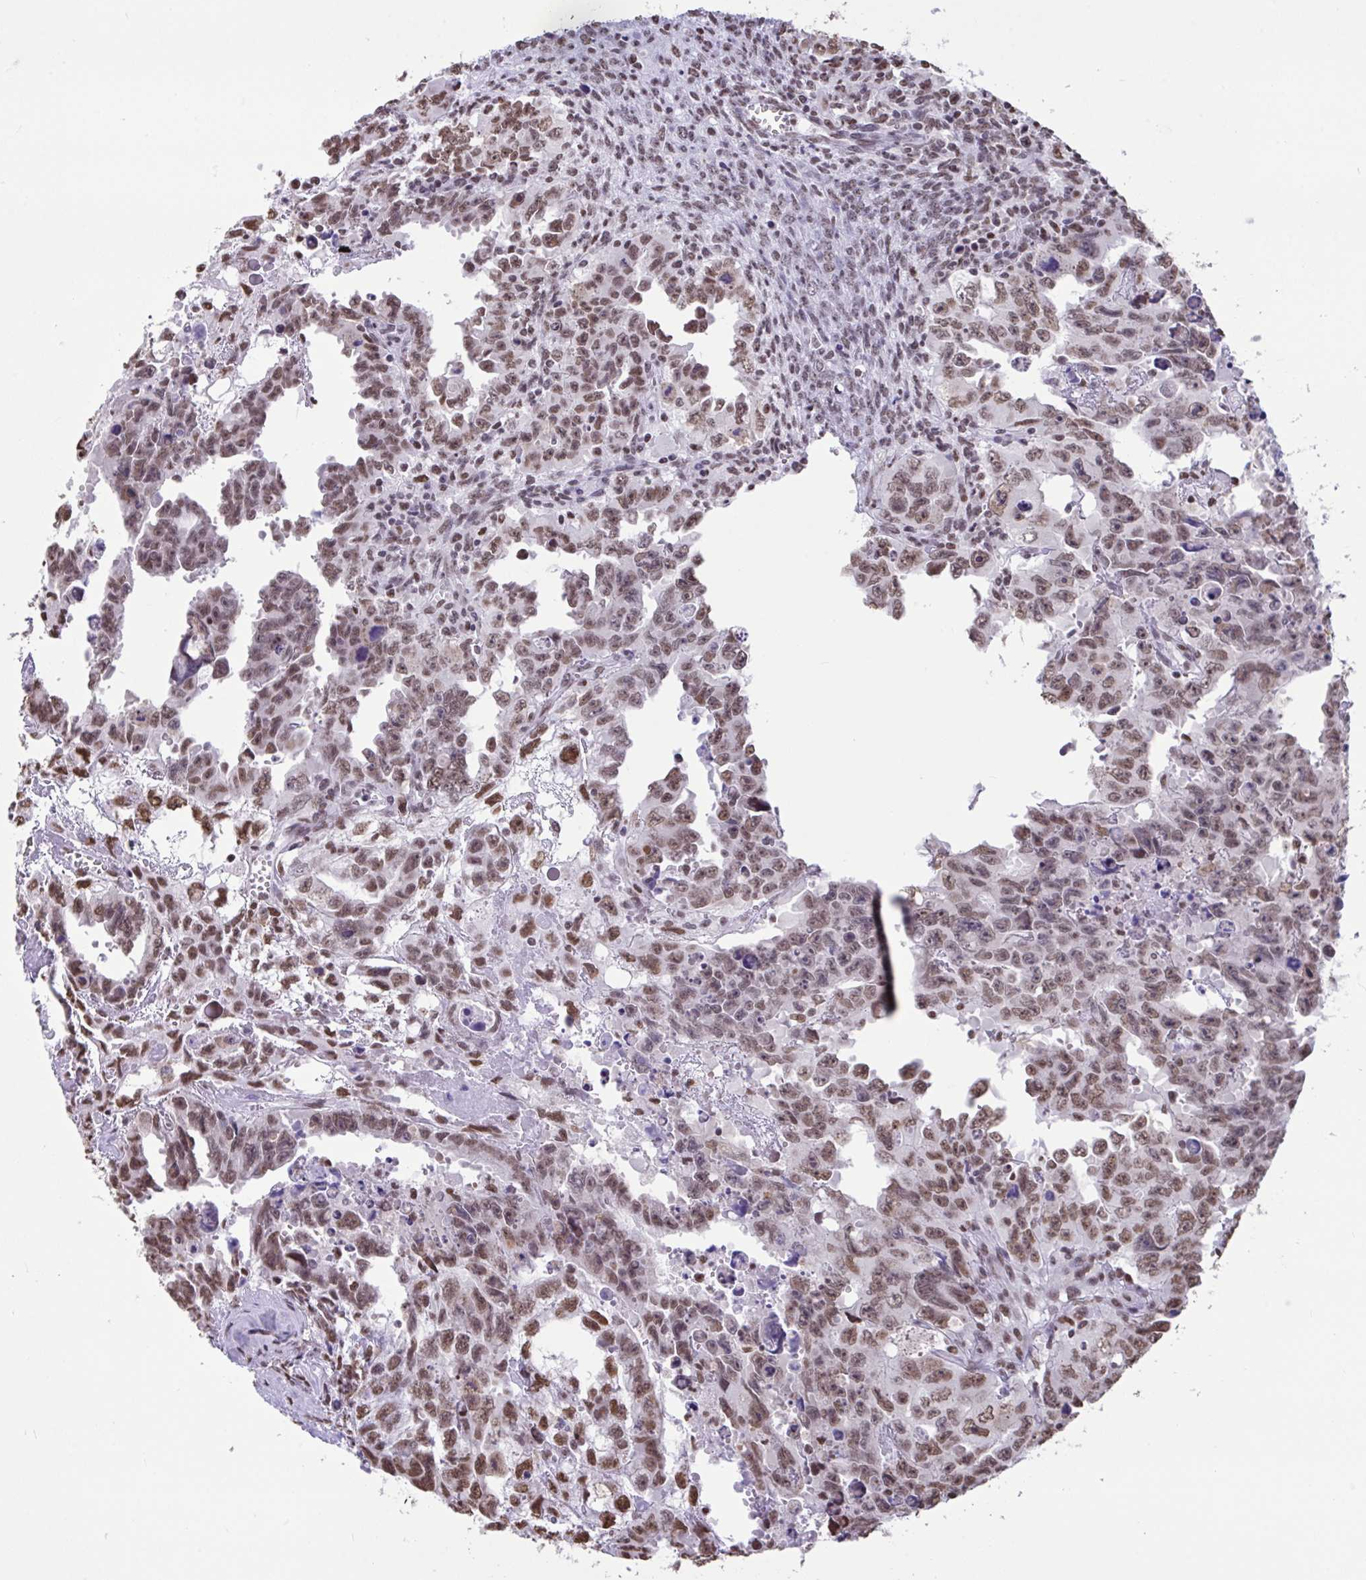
{"staining": {"intensity": "moderate", "quantity": ">75%", "location": "nuclear"}, "tissue": "testis cancer", "cell_type": "Tumor cells", "image_type": "cancer", "snomed": [{"axis": "morphology", "description": "Carcinoma, Embryonal, NOS"}, {"axis": "topography", "description": "Testis"}], "caption": "The photomicrograph displays immunohistochemical staining of testis embryonal carcinoma. There is moderate nuclear positivity is identified in approximately >75% of tumor cells.", "gene": "HNRNPDL", "patient": {"sex": "male", "age": 24}}